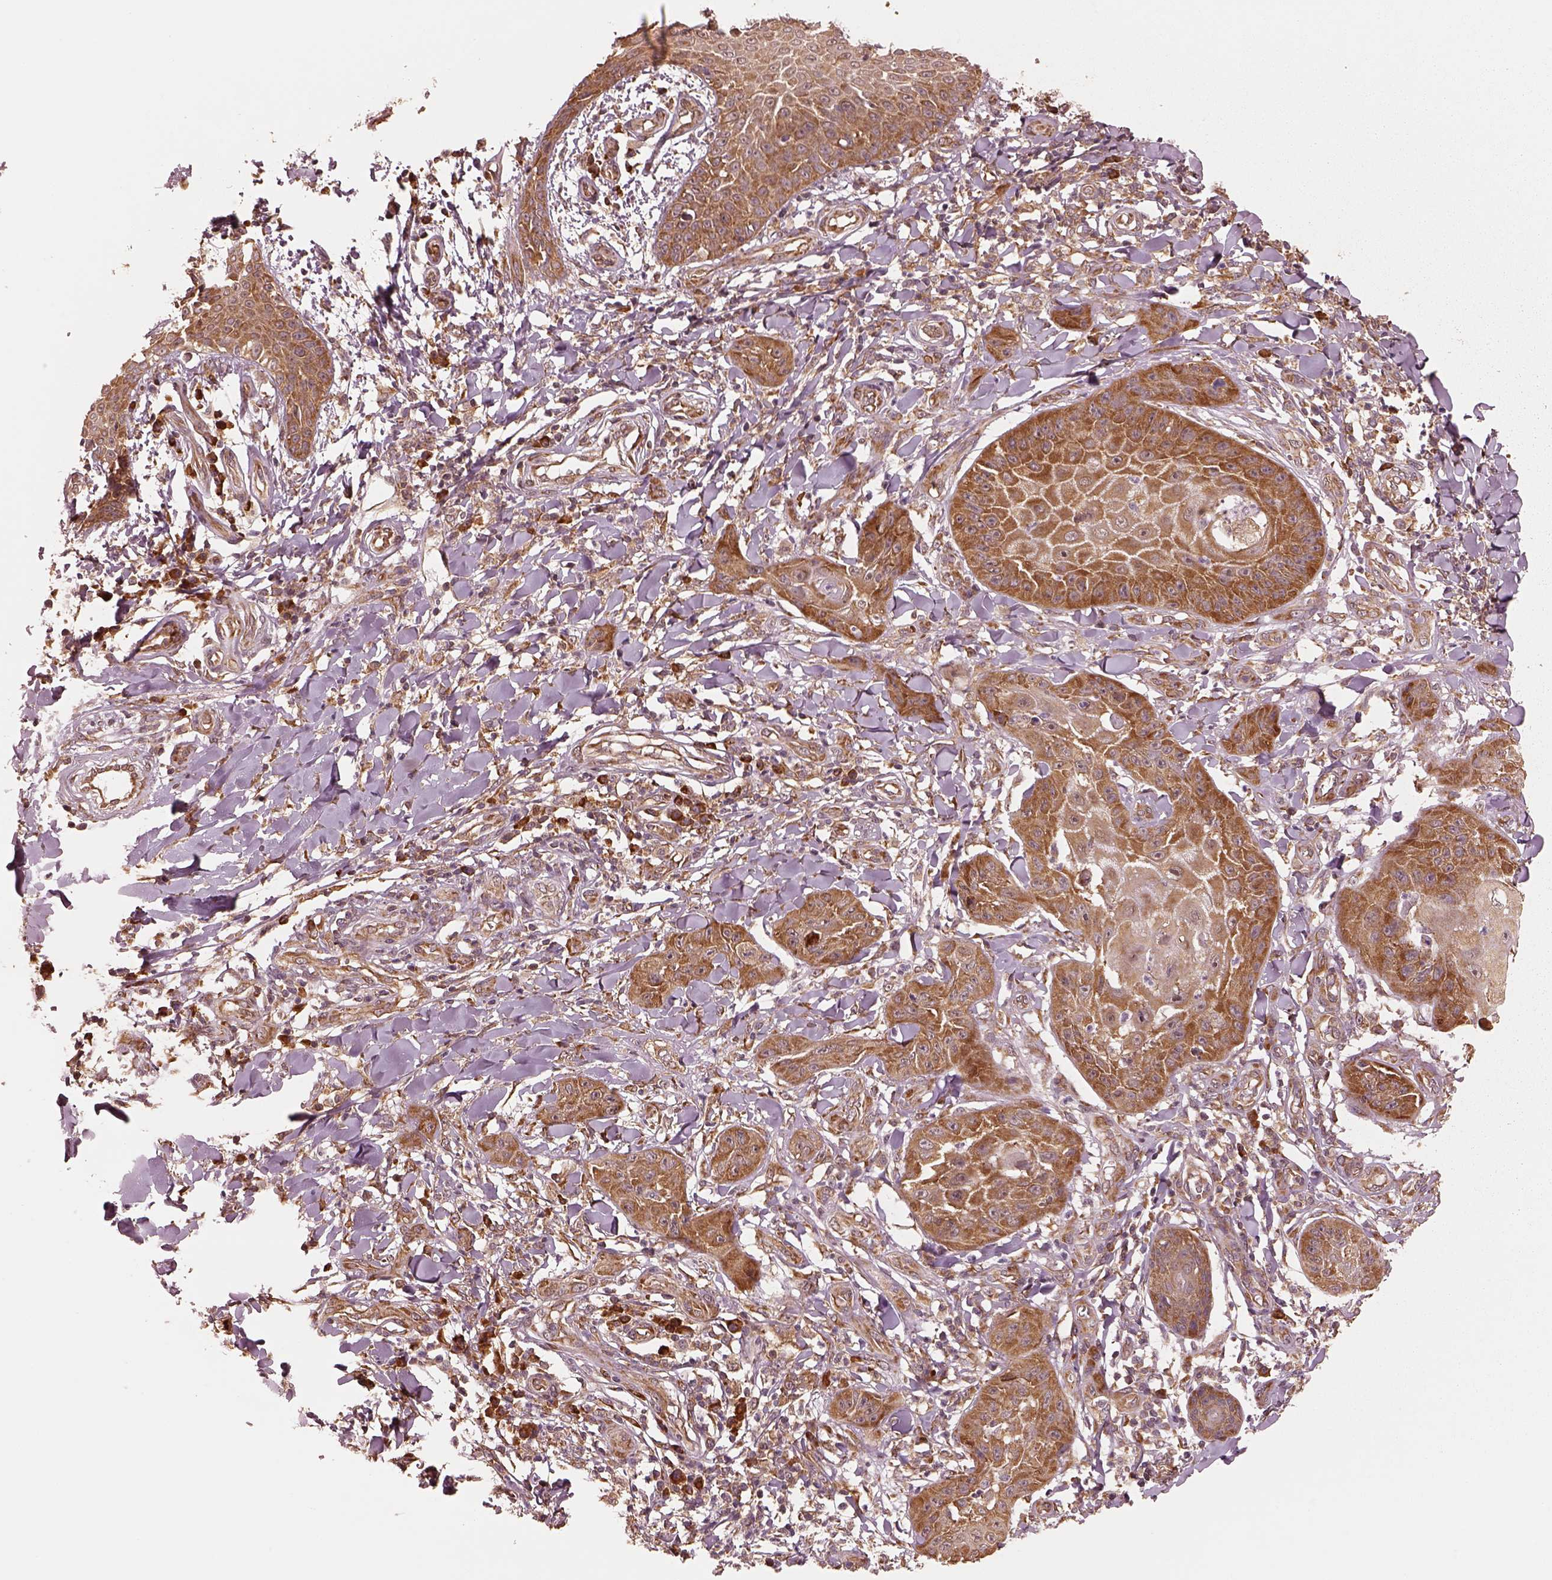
{"staining": {"intensity": "moderate", "quantity": ">75%", "location": "cytoplasmic/membranous"}, "tissue": "skin cancer", "cell_type": "Tumor cells", "image_type": "cancer", "snomed": [{"axis": "morphology", "description": "Squamous cell carcinoma, NOS"}, {"axis": "topography", "description": "Skin"}], "caption": "Skin cancer stained with IHC reveals moderate cytoplasmic/membranous expression in approximately >75% of tumor cells.", "gene": "RPS5", "patient": {"sex": "male", "age": 70}}